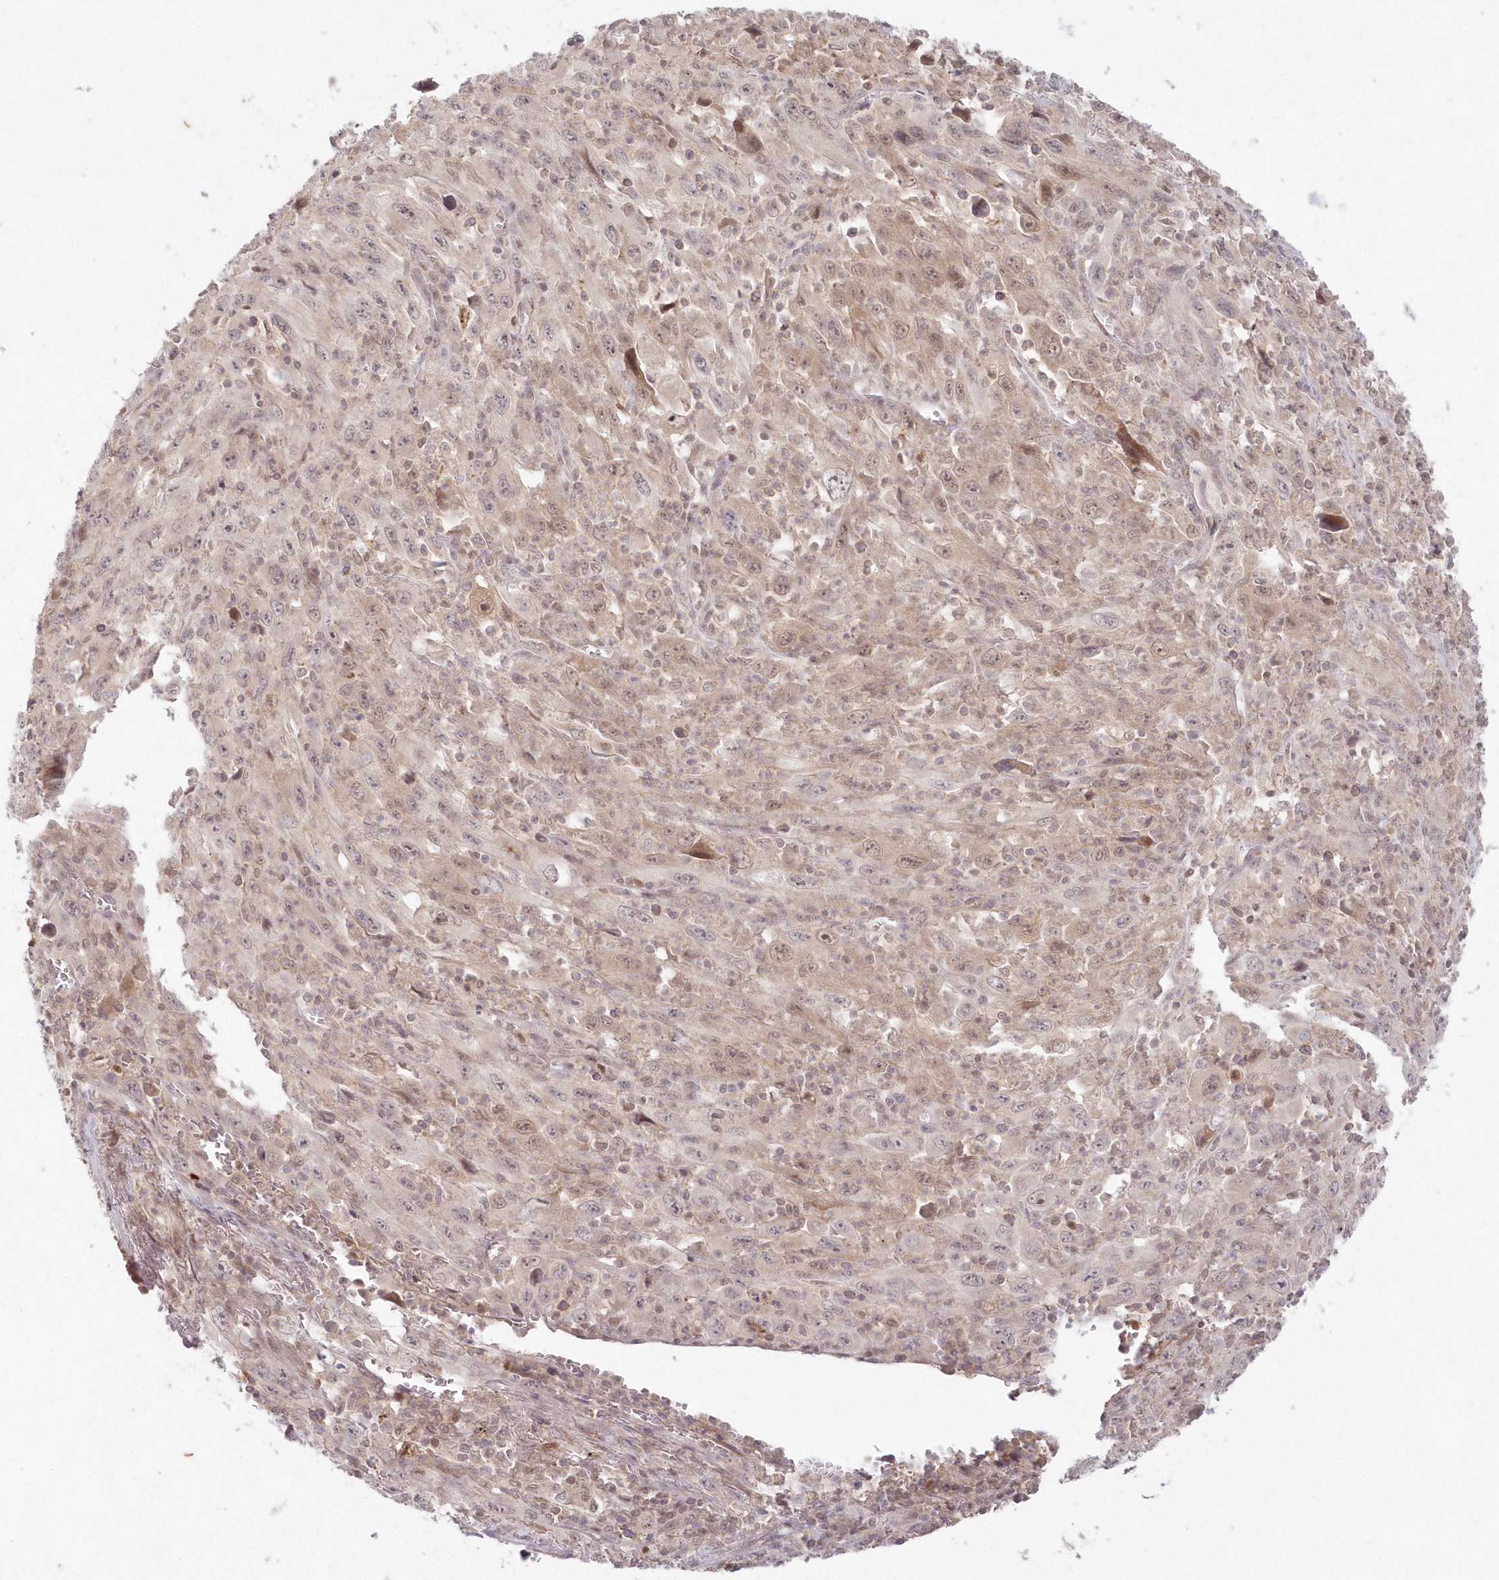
{"staining": {"intensity": "weak", "quantity": "25%-75%", "location": "nuclear"}, "tissue": "melanoma", "cell_type": "Tumor cells", "image_type": "cancer", "snomed": [{"axis": "morphology", "description": "Malignant melanoma, Metastatic site"}, {"axis": "topography", "description": "Skin"}], "caption": "Immunohistochemical staining of human malignant melanoma (metastatic site) displays low levels of weak nuclear protein positivity in about 25%-75% of tumor cells.", "gene": "ASCC1", "patient": {"sex": "female", "age": 56}}